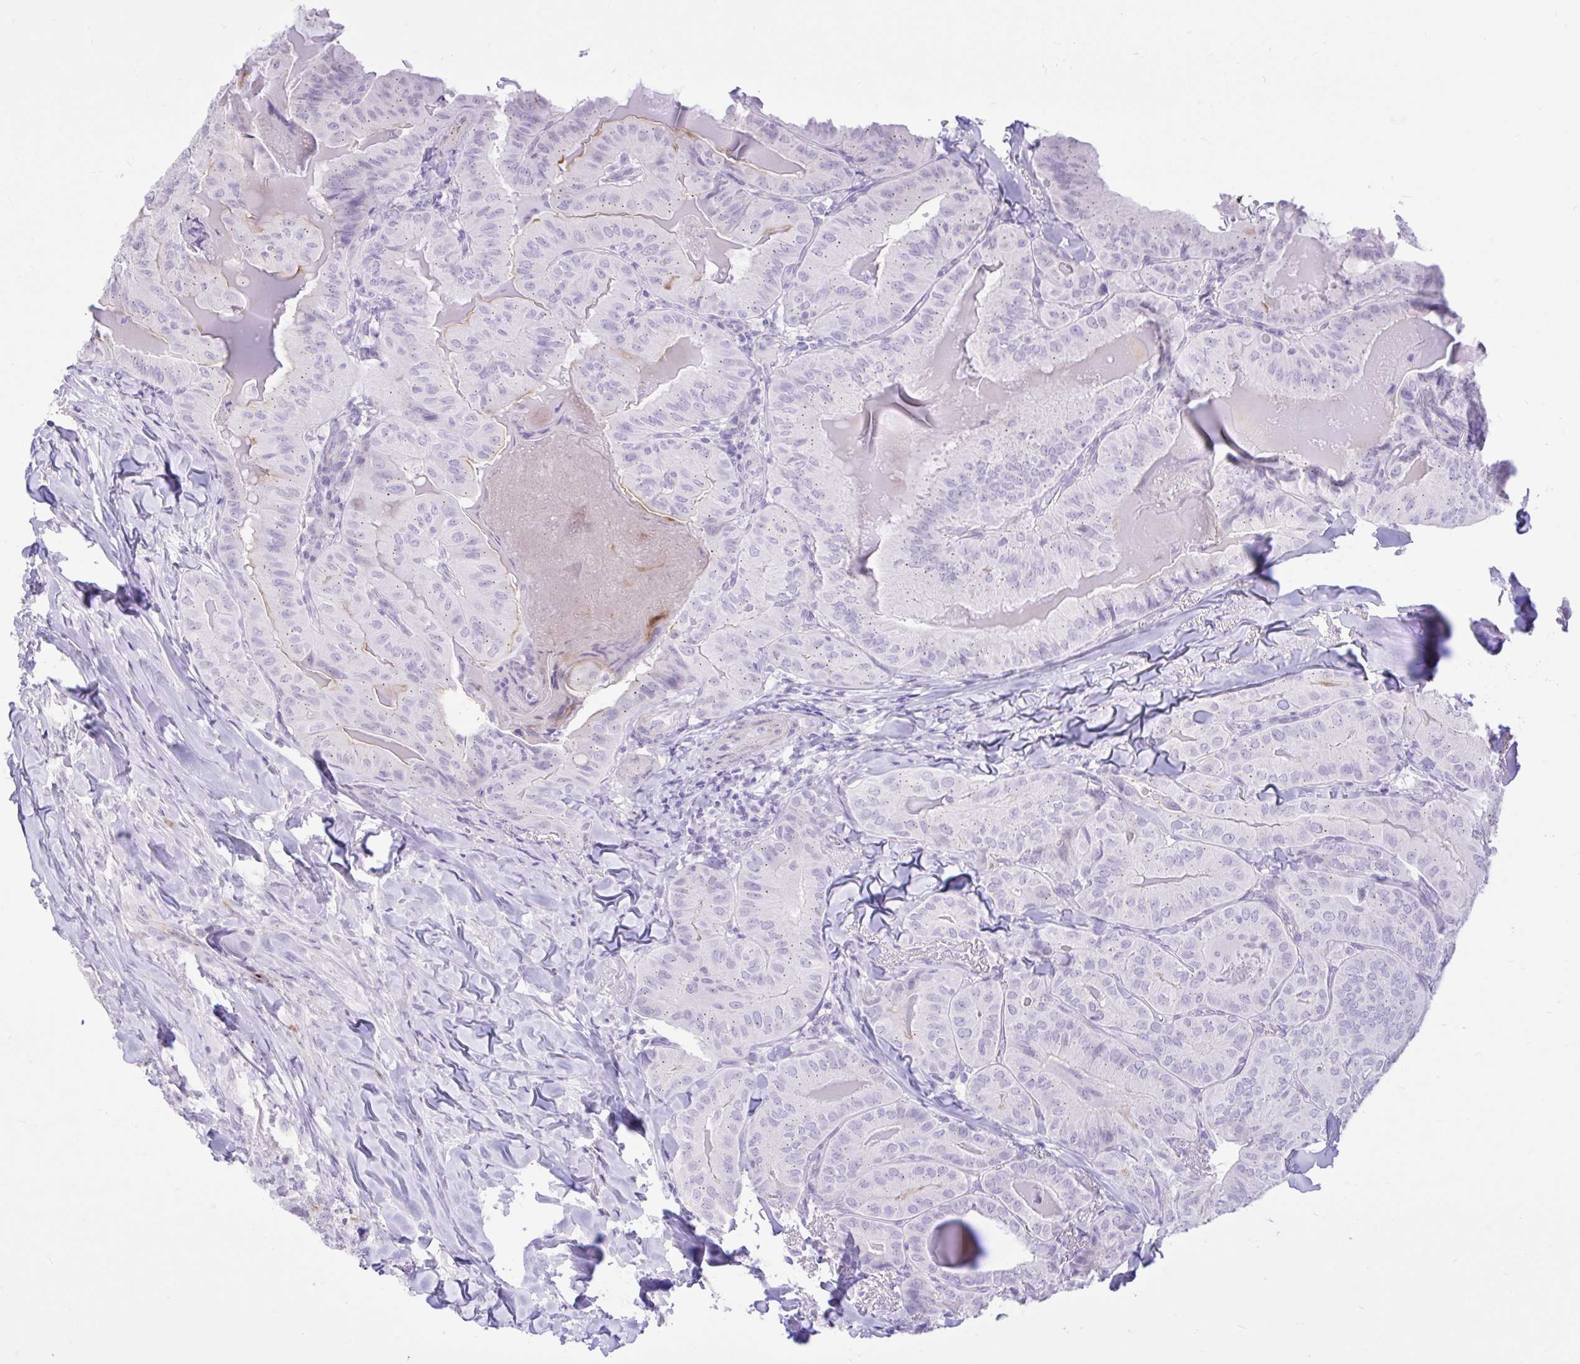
{"staining": {"intensity": "negative", "quantity": "none", "location": "none"}, "tissue": "thyroid cancer", "cell_type": "Tumor cells", "image_type": "cancer", "snomed": [{"axis": "morphology", "description": "Papillary adenocarcinoma, NOS"}, {"axis": "topography", "description": "Thyroid gland"}], "caption": "This is an immunohistochemistry (IHC) photomicrograph of human thyroid cancer. There is no expression in tumor cells.", "gene": "REEP1", "patient": {"sex": "female", "age": 68}}